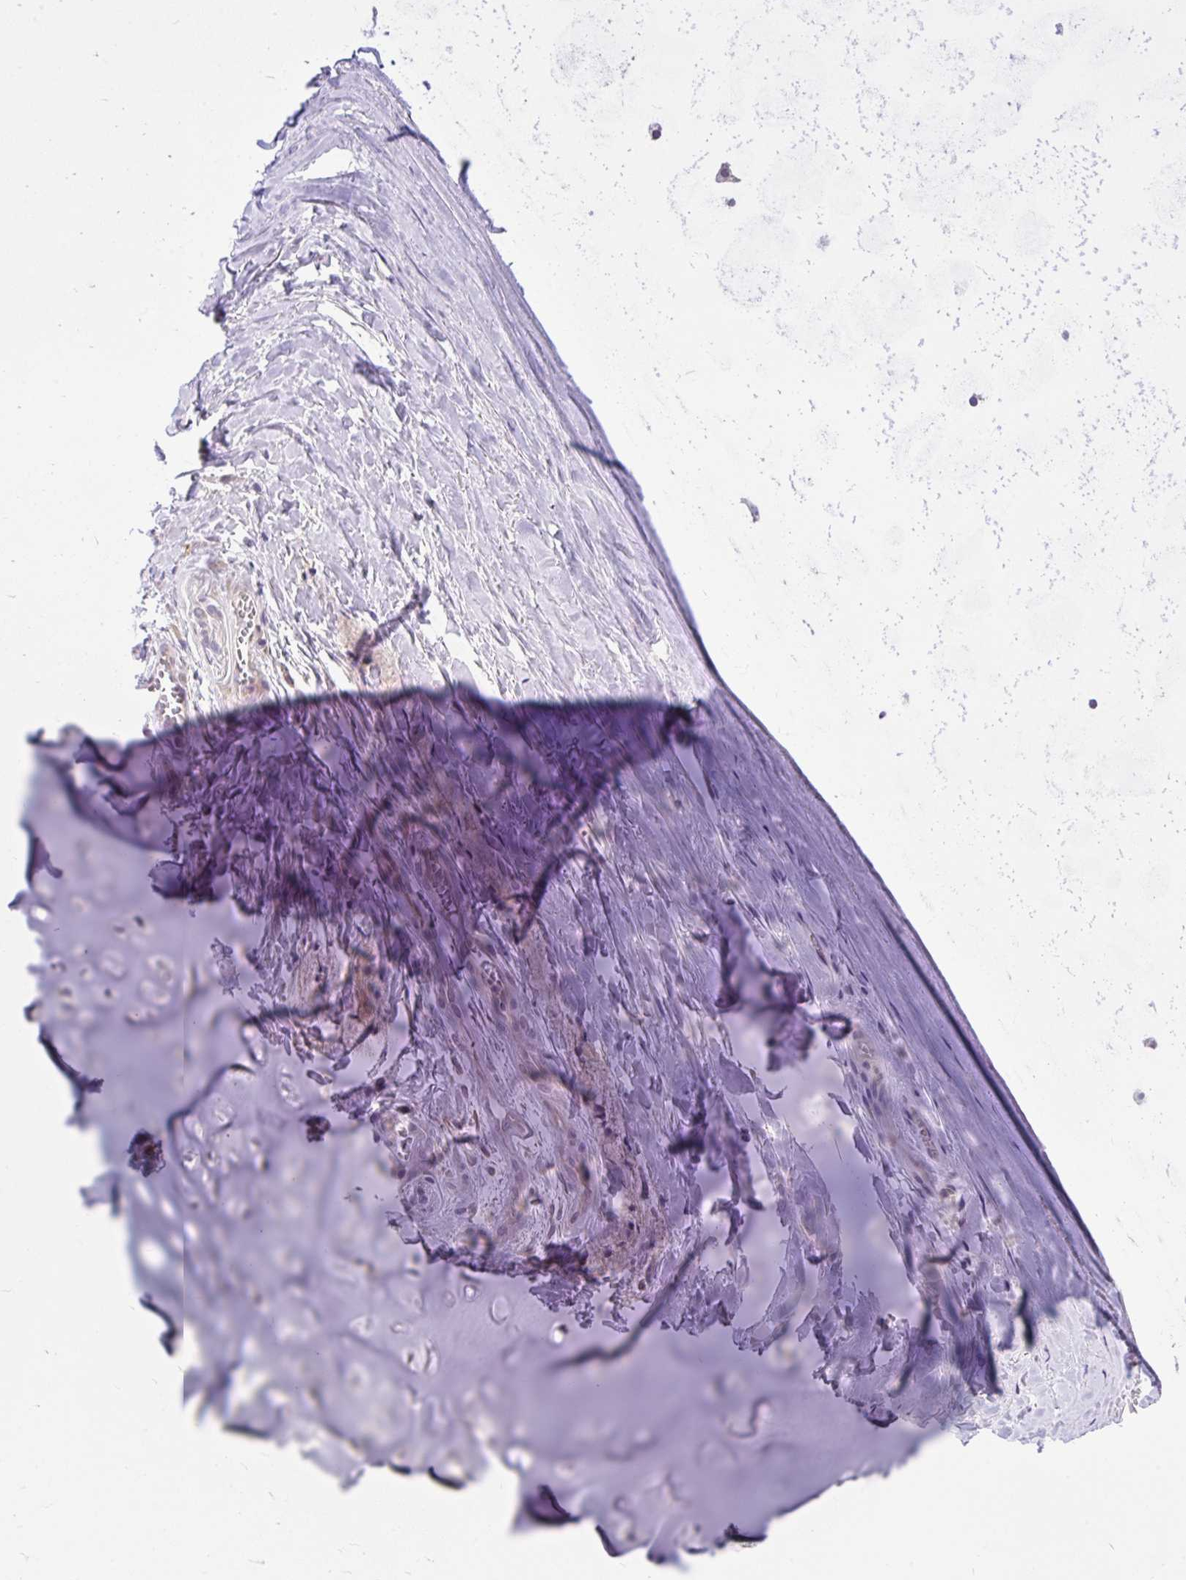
{"staining": {"intensity": "negative", "quantity": "none", "location": "none"}, "tissue": "soft tissue", "cell_type": "Chondrocytes", "image_type": "normal", "snomed": [{"axis": "morphology", "description": "Normal tissue, NOS"}, {"axis": "topography", "description": "Cartilage tissue"}, {"axis": "topography", "description": "Nasopharynx"}, {"axis": "topography", "description": "Thyroid gland"}], "caption": "Photomicrograph shows no significant protein staining in chondrocytes of benign soft tissue. (IHC, brightfield microscopy, high magnification).", "gene": "CEACAM18", "patient": {"sex": "male", "age": 63}}